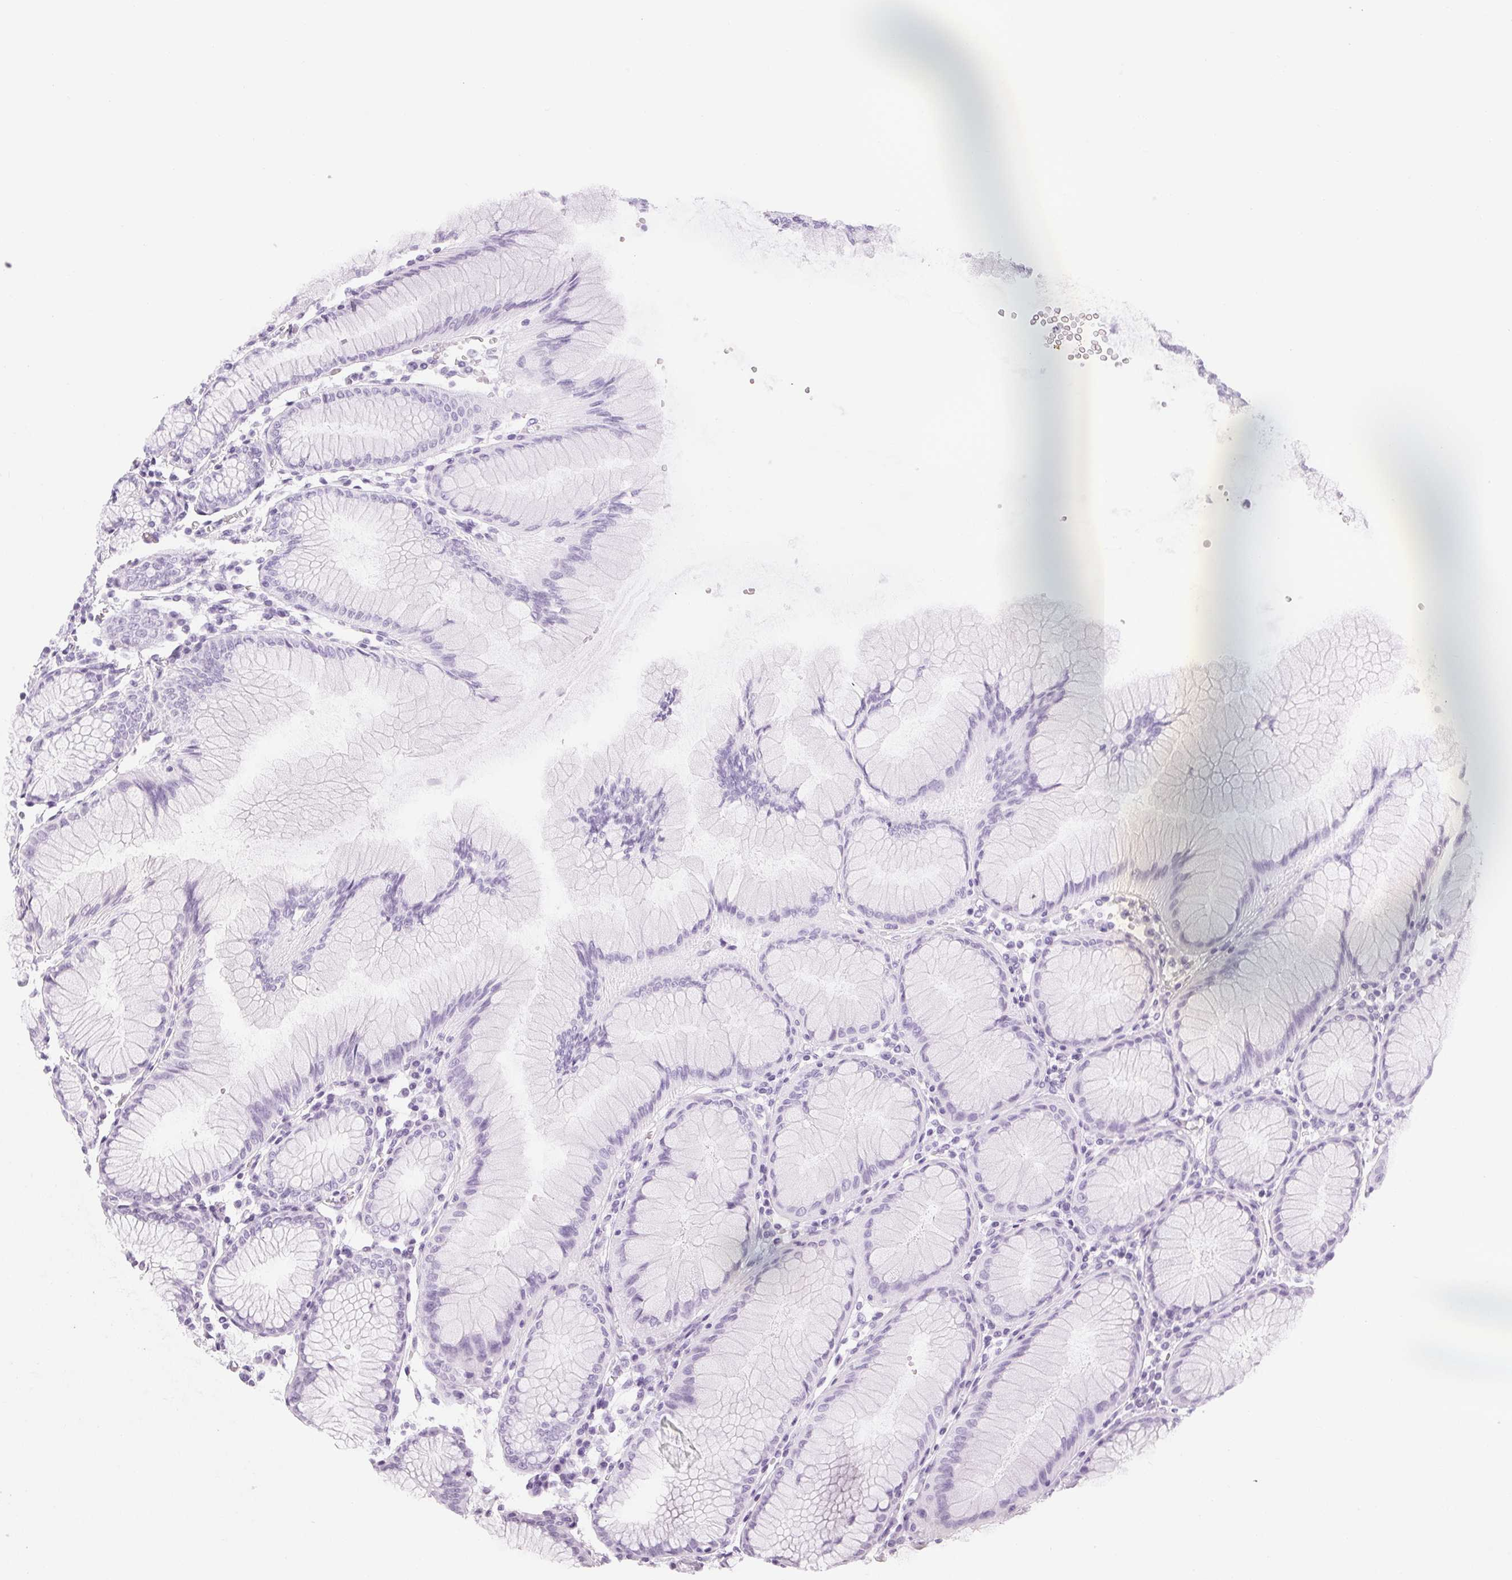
{"staining": {"intensity": "moderate", "quantity": "25%-75%", "location": "nuclear"}, "tissue": "stomach", "cell_type": "Glandular cells", "image_type": "normal", "snomed": [{"axis": "morphology", "description": "Normal tissue, NOS"}, {"axis": "topography", "description": "Stomach"}], "caption": "Stomach stained with a brown dye displays moderate nuclear positive expression in approximately 25%-75% of glandular cells.", "gene": "NXF3", "patient": {"sex": "female", "age": 57}}